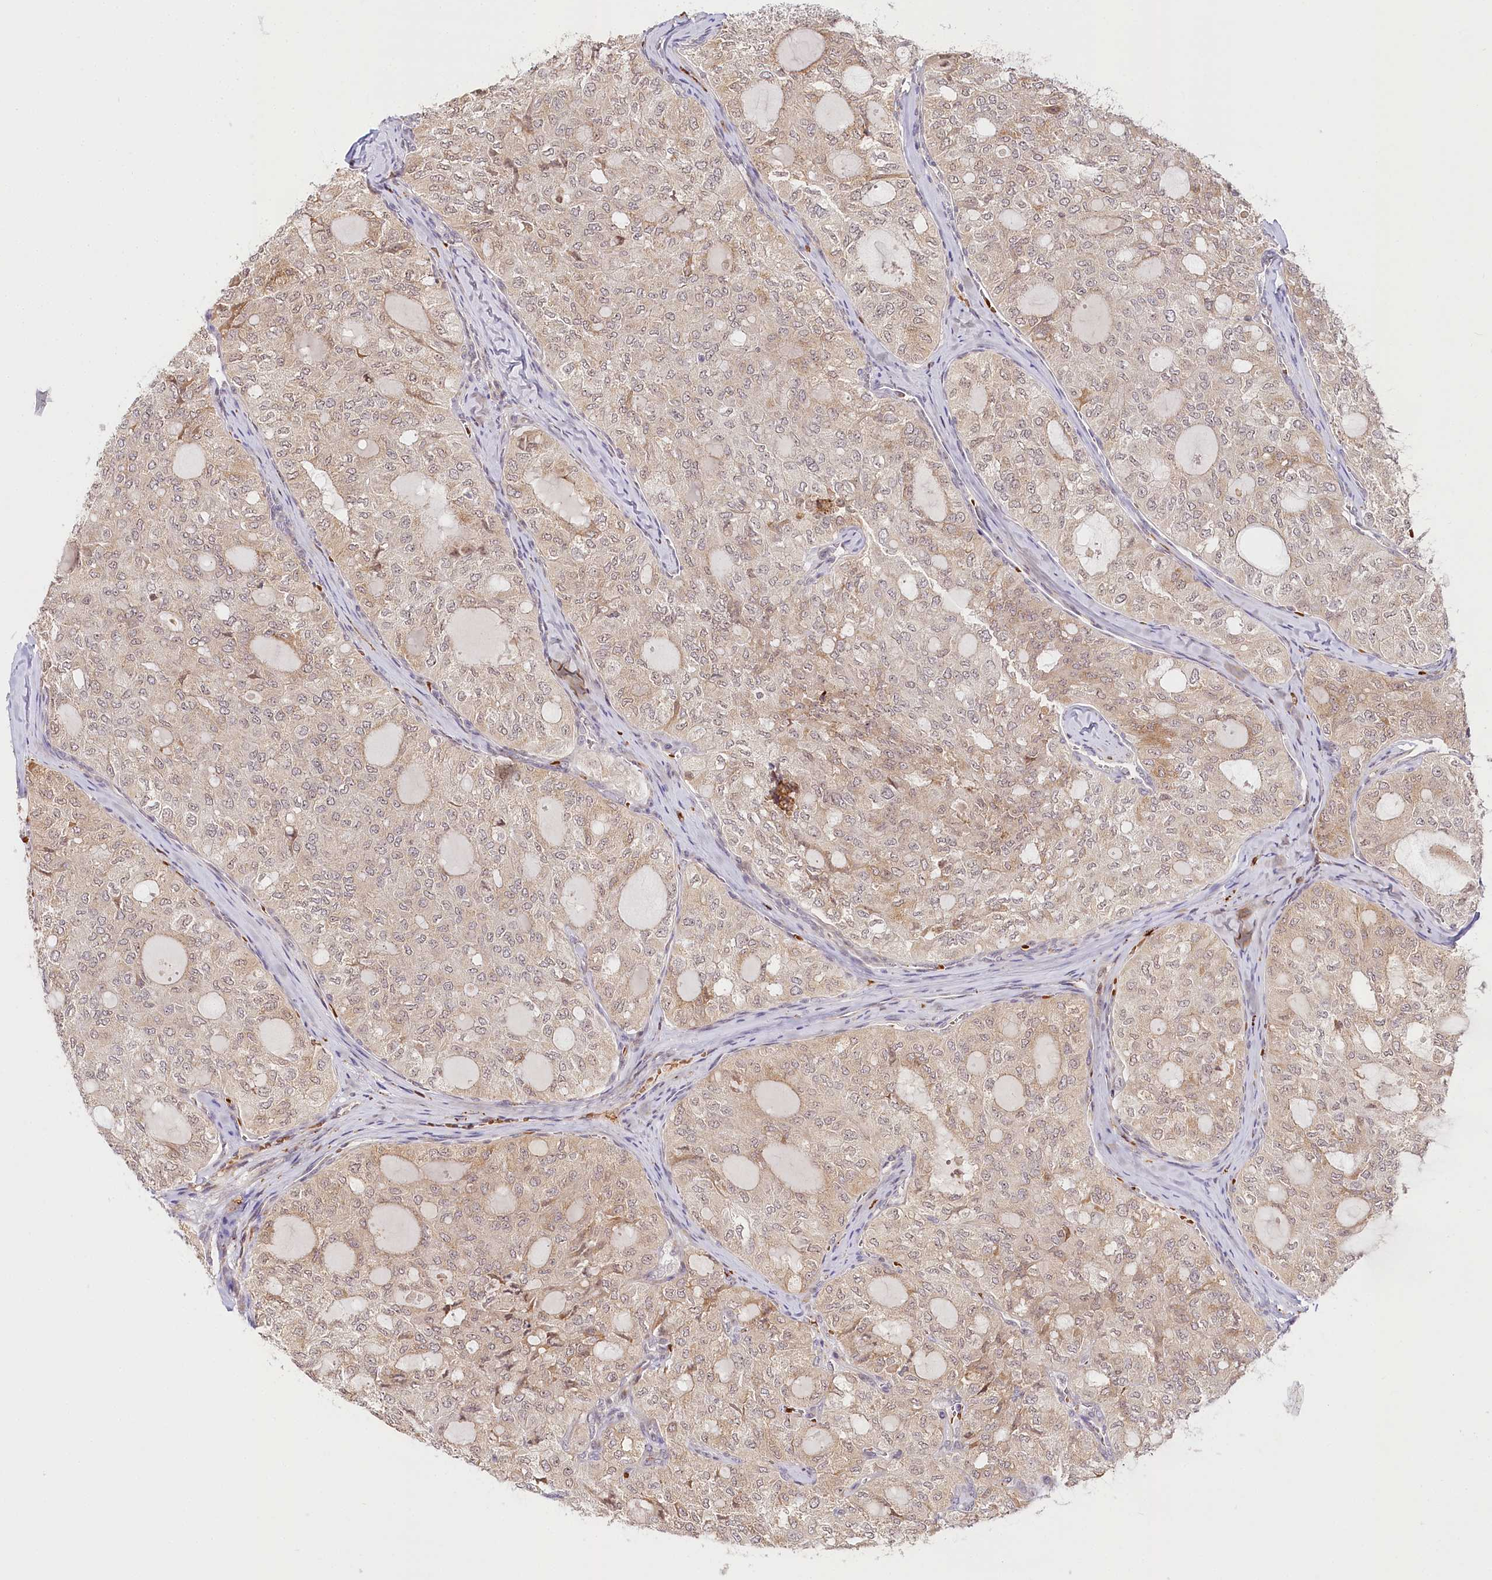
{"staining": {"intensity": "weak", "quantity": "25%-75%", "location": "cytoplasmic/membranous,nuclear"}, "tissue": "thyroid cancer", "cell_type": "Tumor cells", "image_type": "cancer", "snomed": [{"axis": "morphology", "description": "Follicular adenoma carcinoma, NOS"}, {"axis": "topography", "description": "Thyroid gland"}], "caption": "Immunohistochemical staining of human thyroid cancer reveals low levels of weak cytoplasmic/membranous and nuclear staining in about 25%-75% of tumor cells.", "gene": "WDR36", "patient": {"sex": "male", "age": 75}}